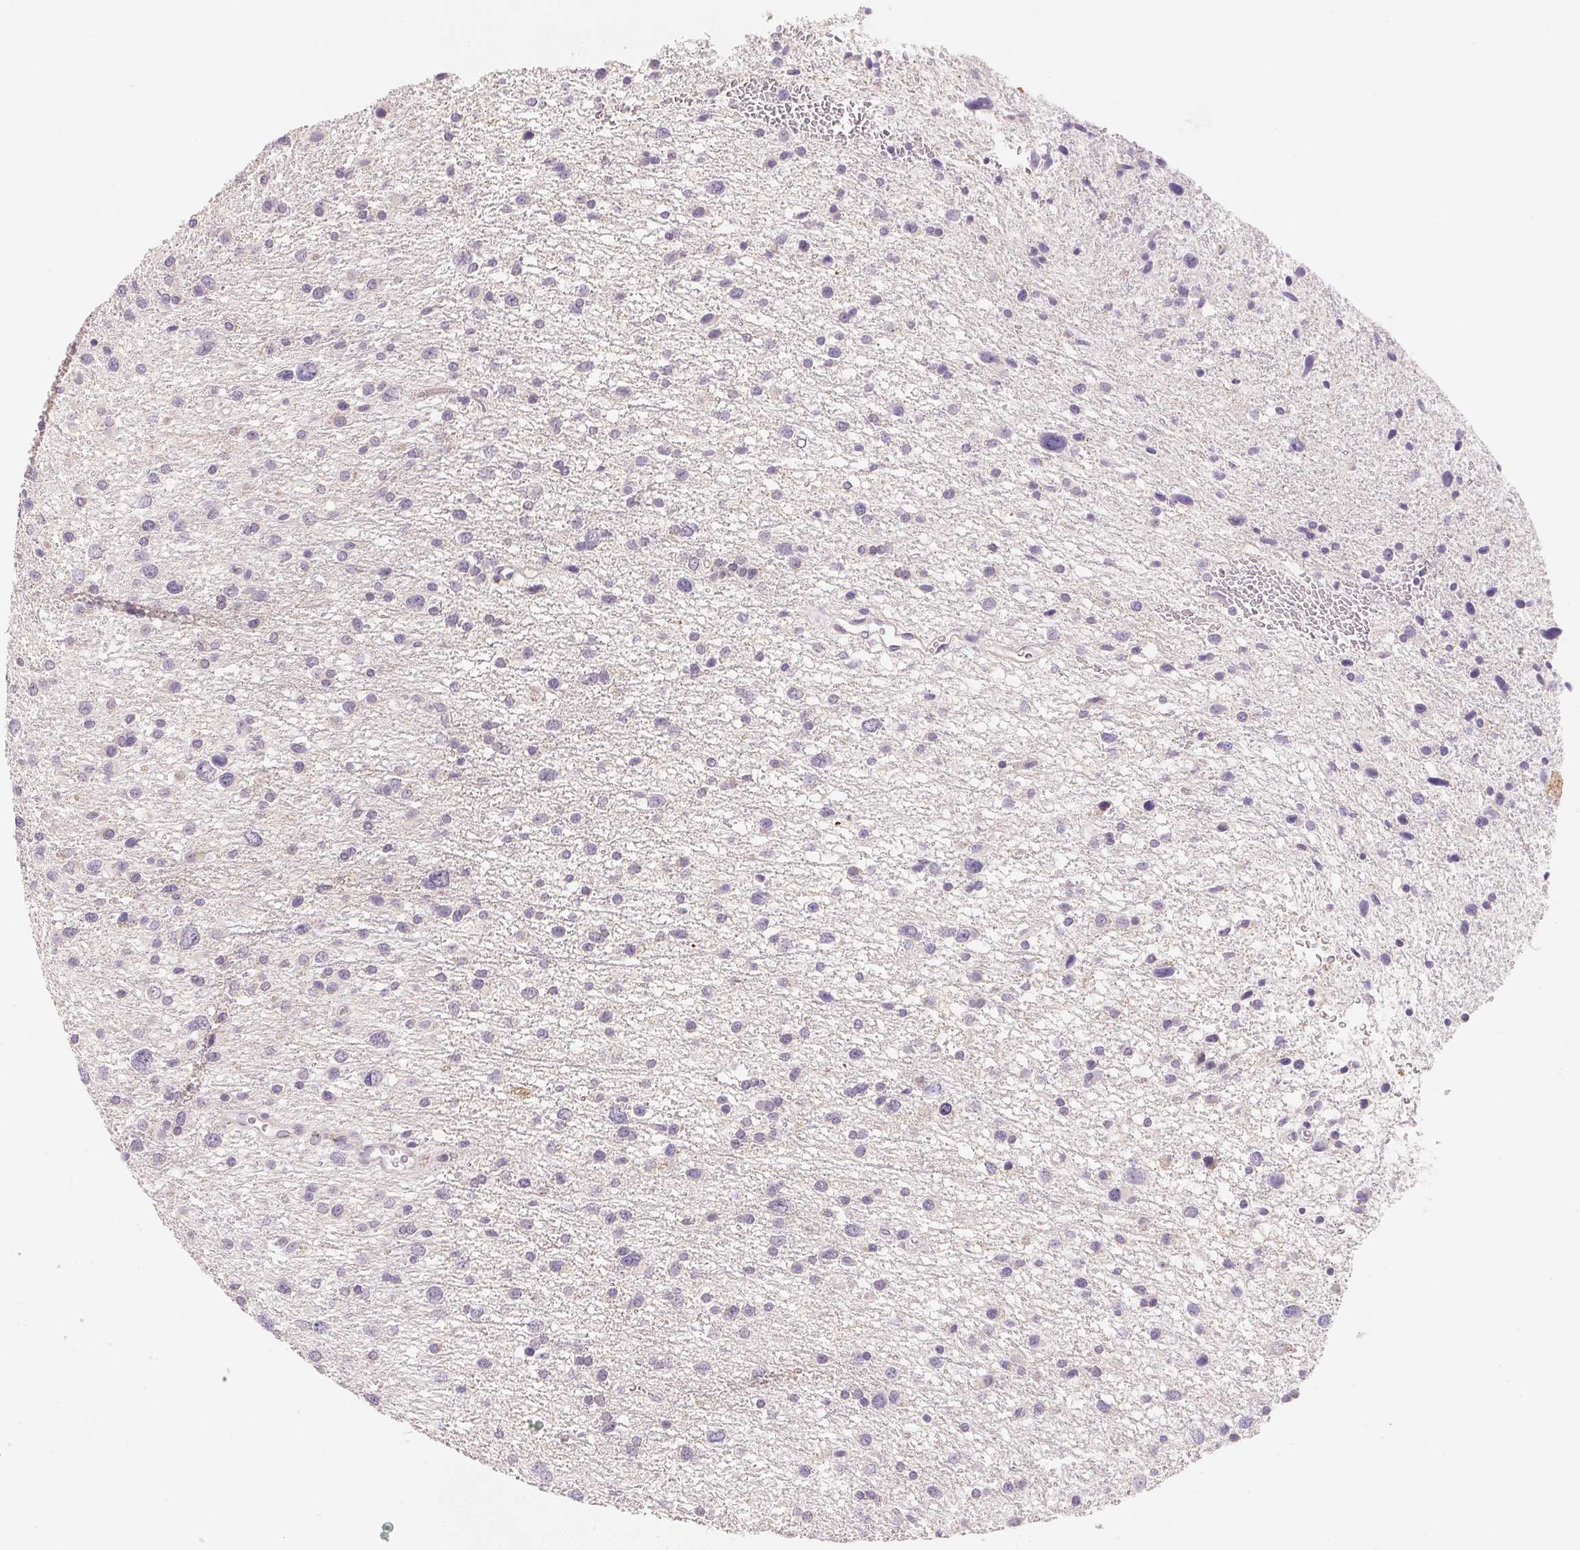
{"staining": {"intensity": "negative", "quantity": "none", "location": "none"}, "tissue": "glioma", "cell_type": "Tumor cells", "image_type": "cancer", "snomed": [{"axis": "morphology", "description": "Glioma, malignant, Low grade"}, {"axis": "topography", "description": "Brain"}], "caption": "A micrograph of low-grade glioma (malignant) stained for a protein shows no brown staining in tumor cells.", "gene": "MCOLN3", "patient": {"sex": "female", "age": 55}}